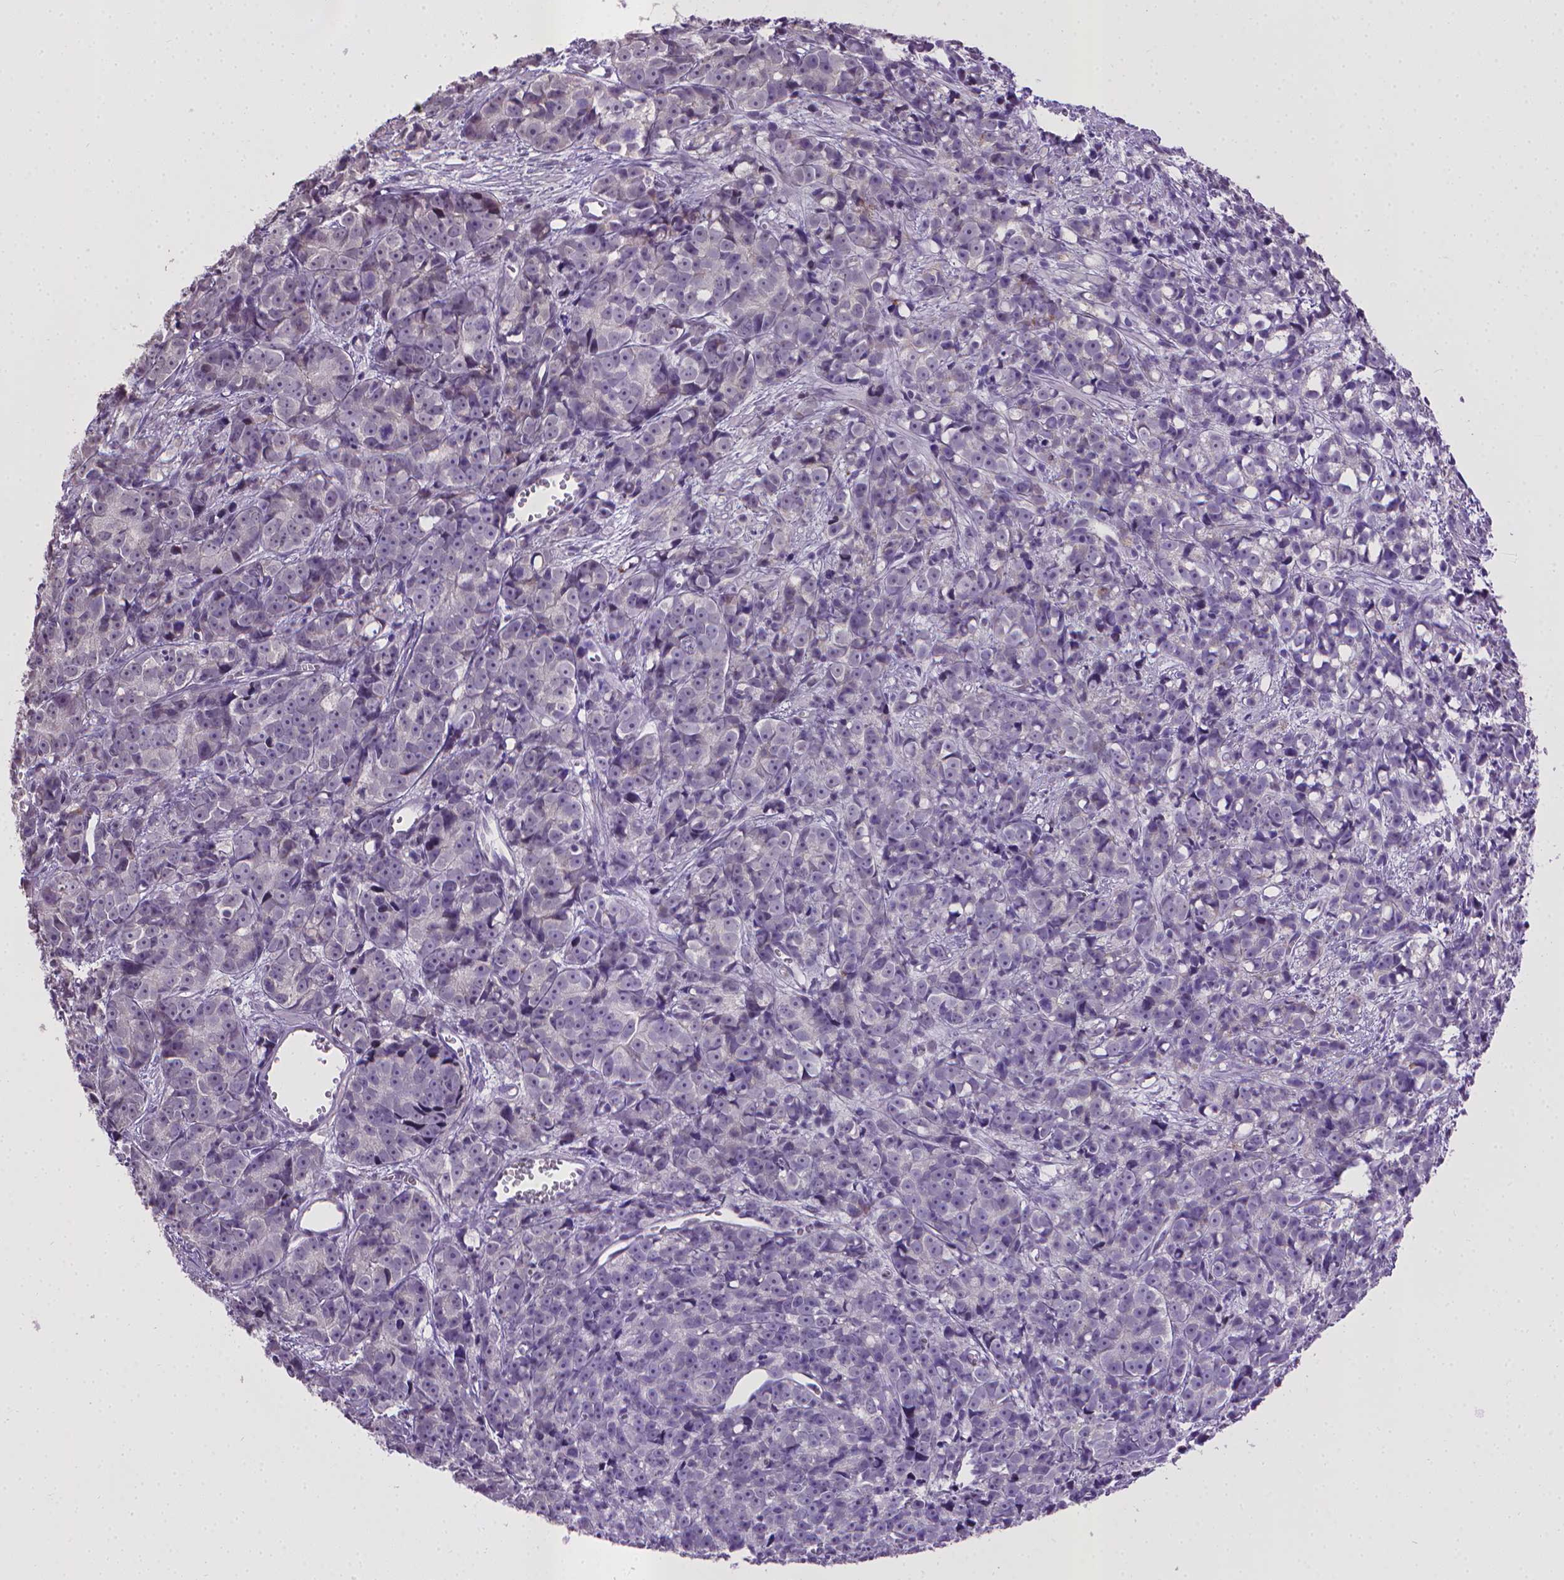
{"staining": {"intensity": "negative", "quantity": "none", "location": "none"}, "tissue": "prostate cancer", "cell_type": "Tumor cells", "image_type": "cancer", "snomed": [{"axis": "morphology", "description": "Adenocarcinoma, High grade"}, {"axis": "topography", "description": "Prostate"}], "caption": "The photomicrograph displays no significant staining in tumor cells of prostate cancer. (DAB (3,3'-diaminobenzidine) immunohistochemistry with hematoxylin counter stain).", "gene": "KMO", "patient": {"sex": "male", "age": 77}}